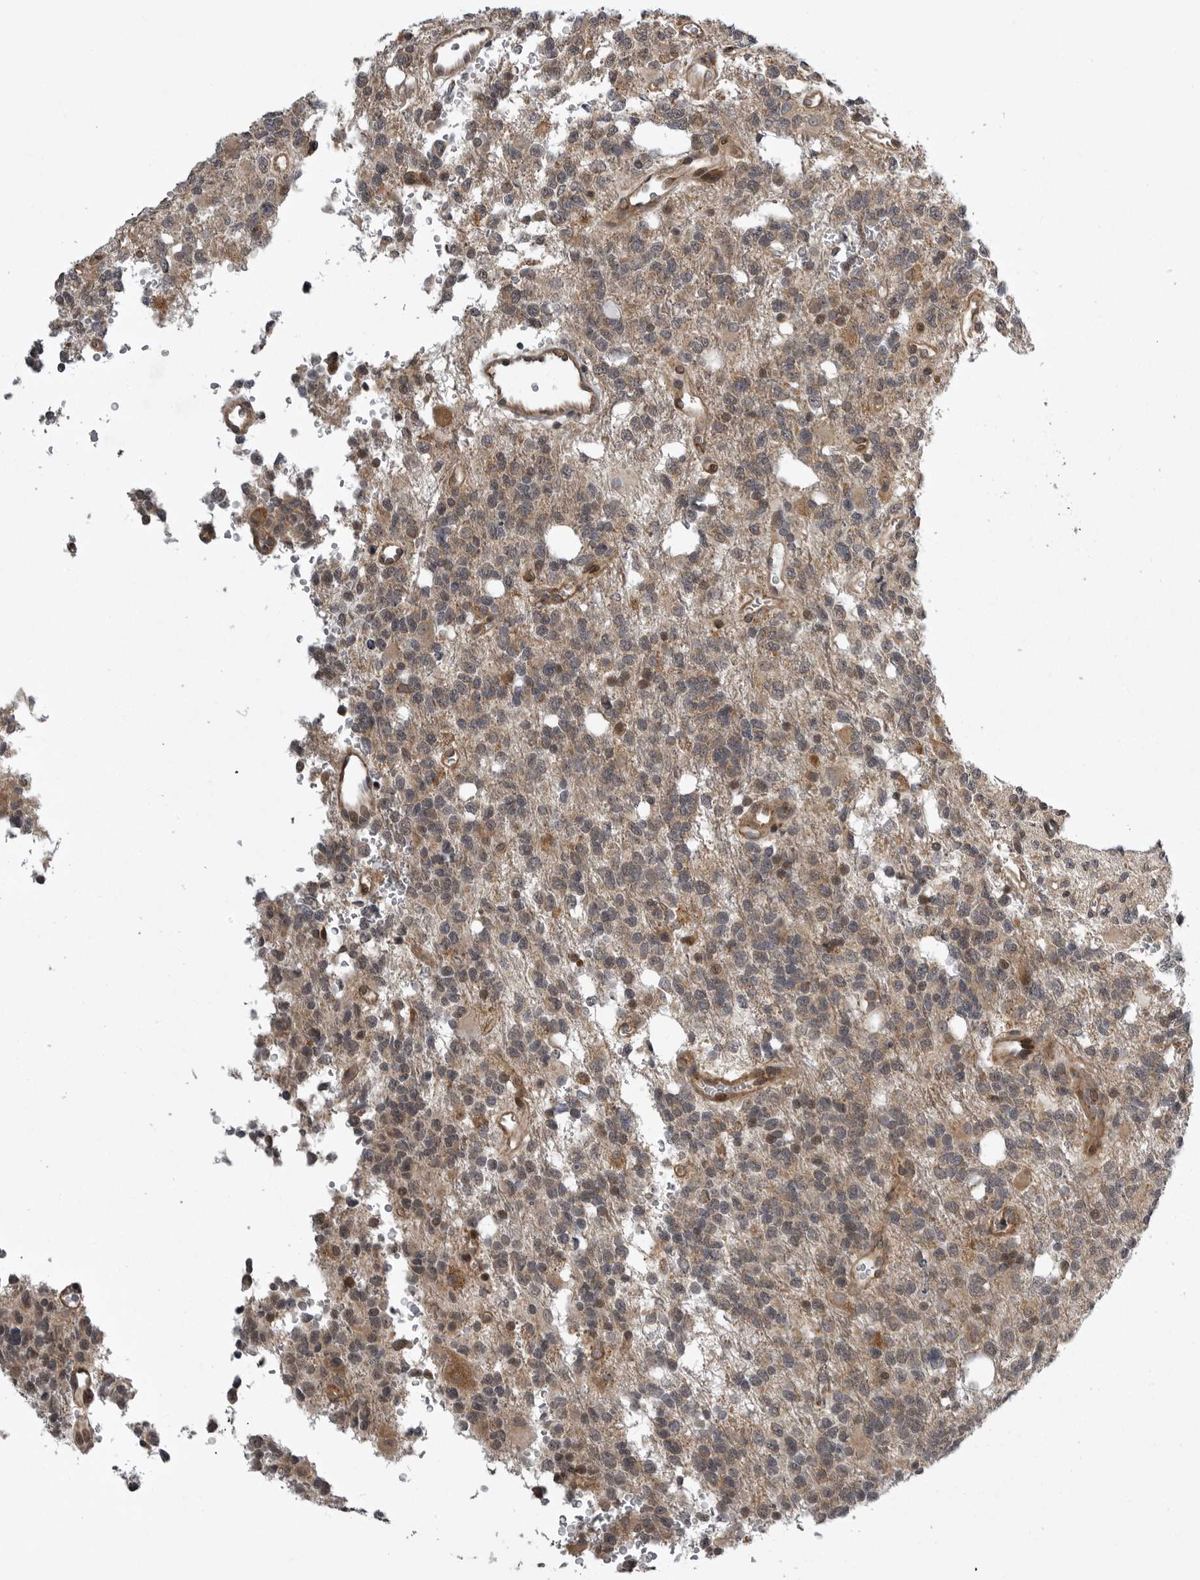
{"staining": {"intensity": "weak", "quantity": "25%-75%", "location": "cytoplasmic/membranous,nuclear"}, "tissue": "glioma", "cell_type": "Tumor cells", "image_type": "cancer", "snomed": [{"axis": "morphology", "description": "Glioma, malignant, High grade"}, {"axis": "topography", "description": "Brain"}], "caption": "A histopathology image of glioma stained for a protein demonstrates weak cytoplasmic/membranous and nuclear brown staining in tumor cells. (DAB IHC with brightfield microscopy, high magnification).", "gene": "SNX16", "patient": {"sex": "female", "age": 62}}